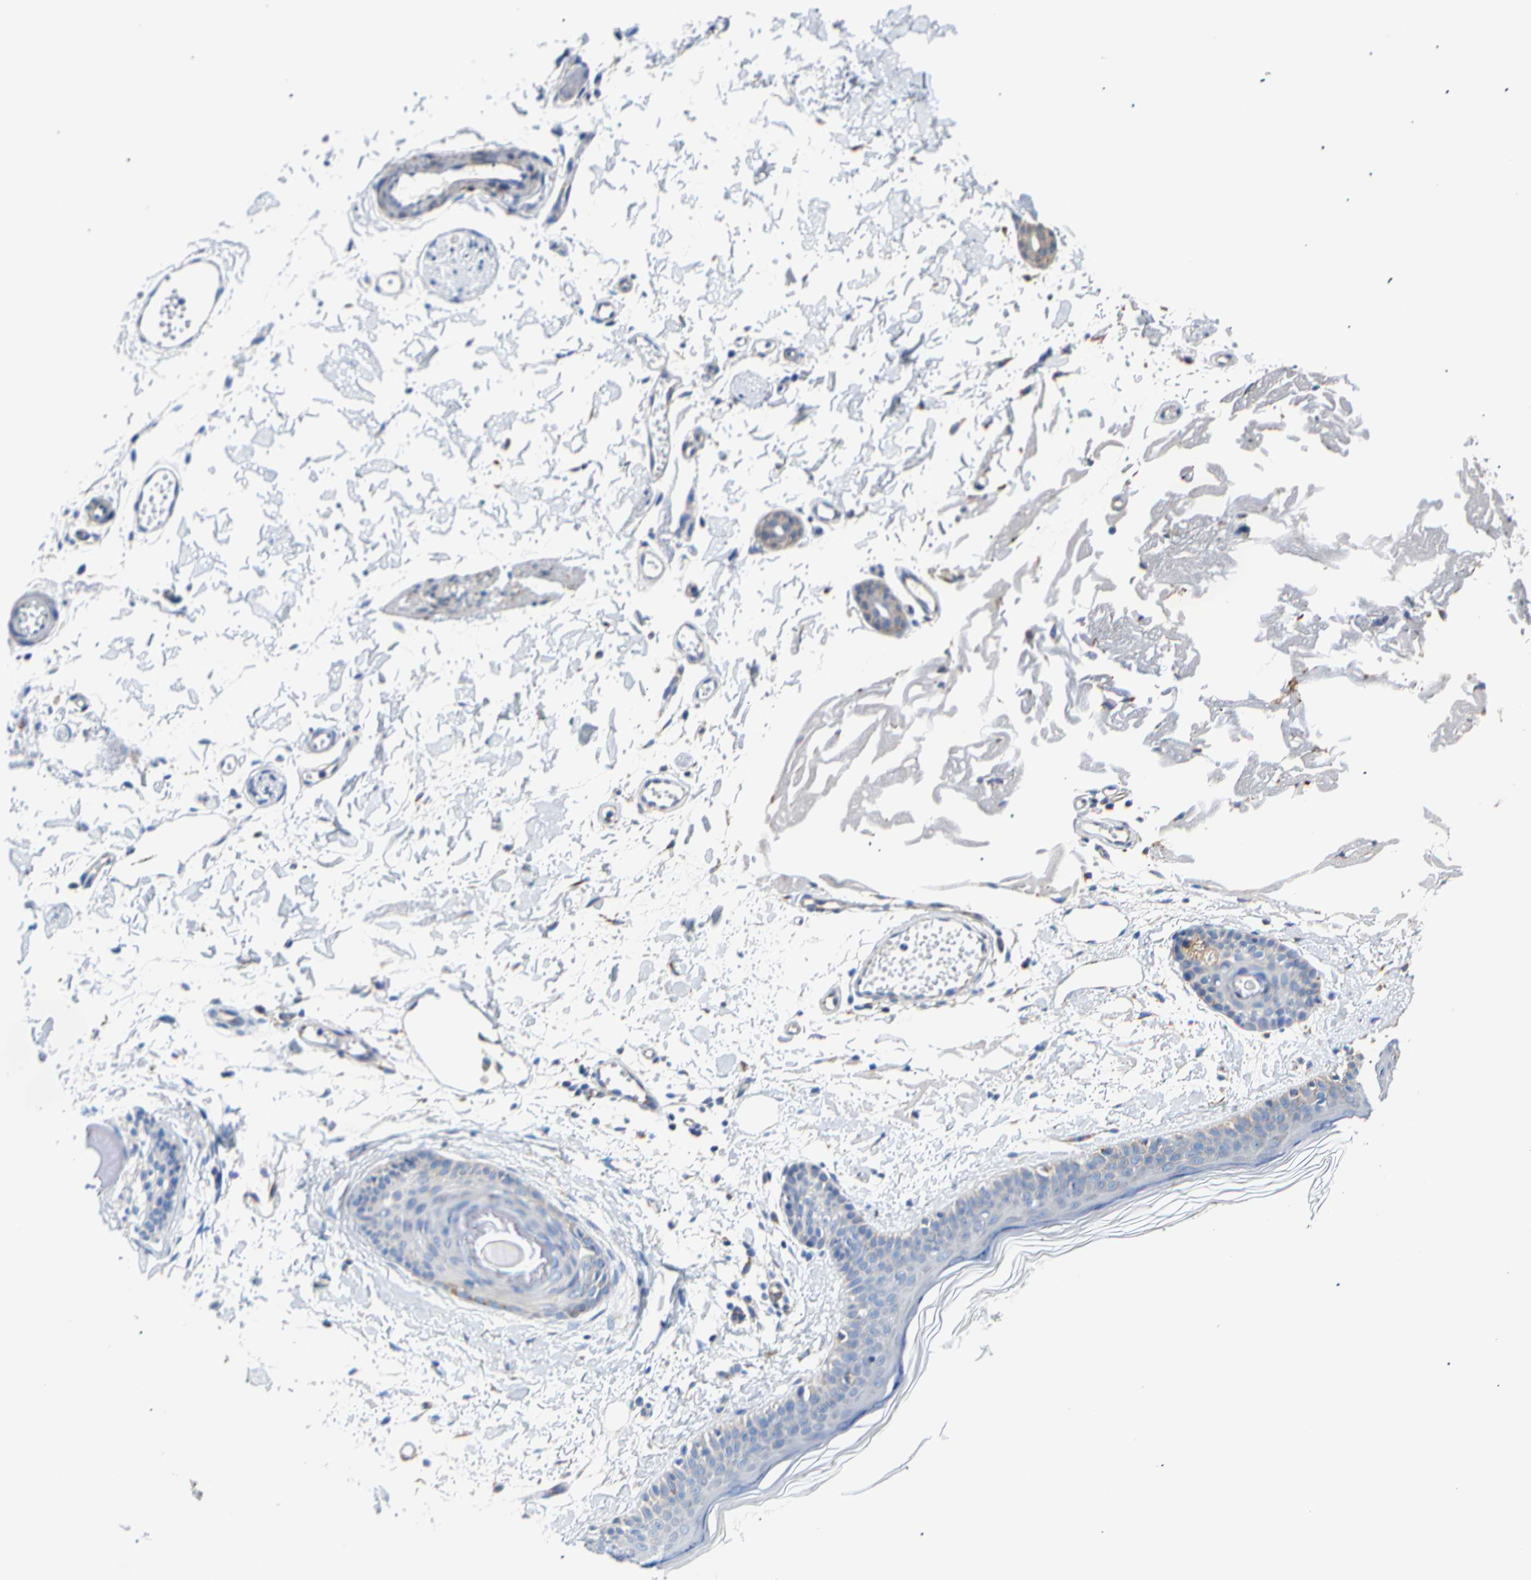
{"staining": {"intensity": "negative", "quantity": "none", "location": "none"}, "tissue": "skin", "cell_type": "Fibroblasts", "image_type": "normal", "snomed": [{"axis": "morphology", "description": "Normal tissue, NOS"}, {"axis": "topography", "description": "Skin"}], "caption": "IHC image of benign skin stained for a protein (brown), which exhibits no positivity in fibroblasts.", "gene": "ACAT1", "patient": {"sex": "male", "age": 83}}